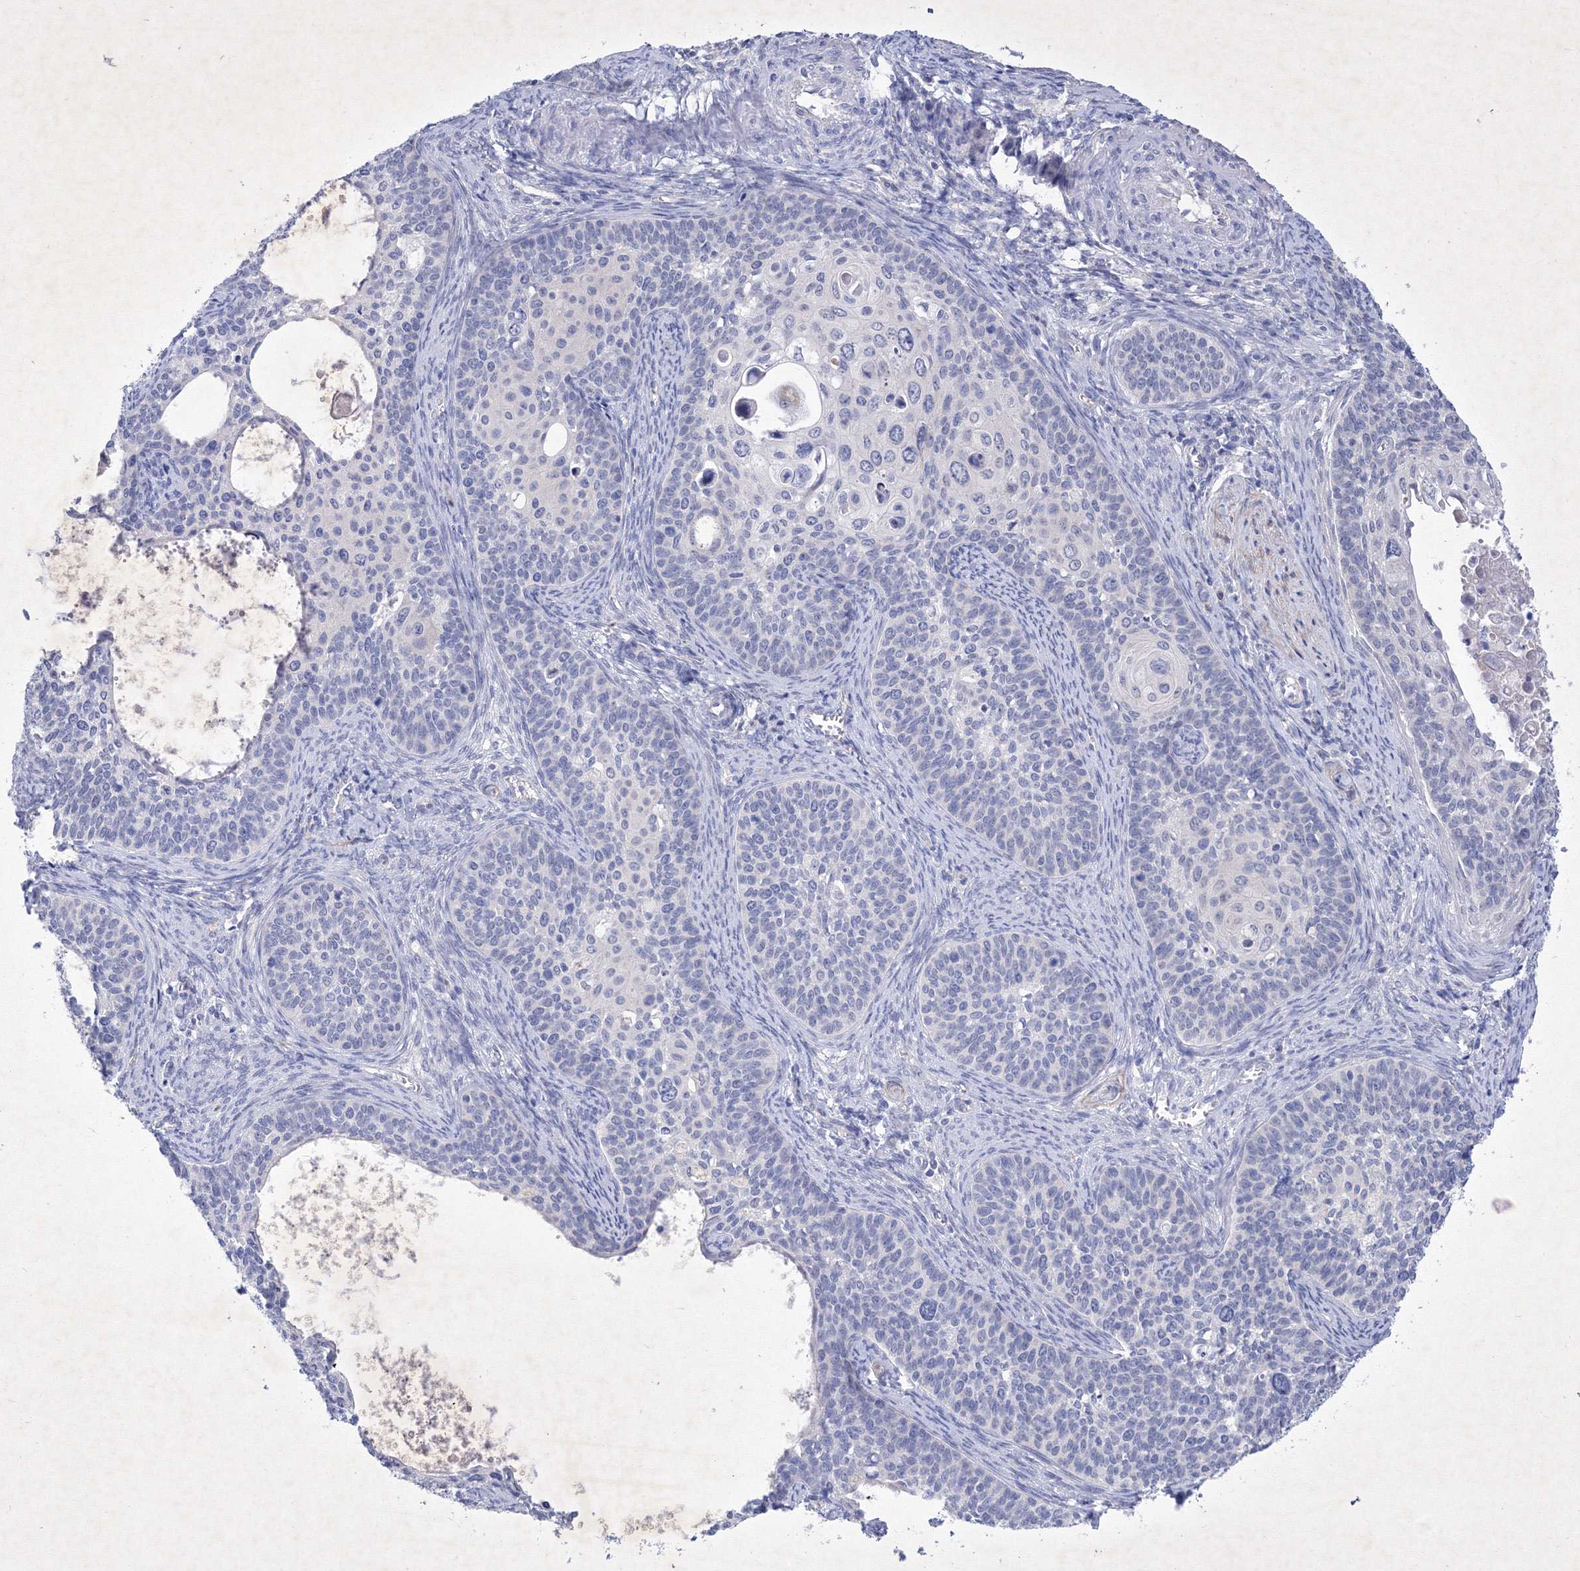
{"staining": {"intensity": "negative", "quantity": "none", "location": "none"}, "tissue": "cervical cancer", "cell_type": "Tumor cells", "image_type": "cancer", "snomed": [{"axis": "morphology", "description": "Squamous cell carcinoma, NOS"}, {"axis": "topography", "description": "Cervix"}], "caption": "Micrograph shows no significant protein staining in tumor cells of cervical cancer (squamous cell carcinoma).", "gene": "GPN1", "patient": {"sex": "female", "age": 33}}